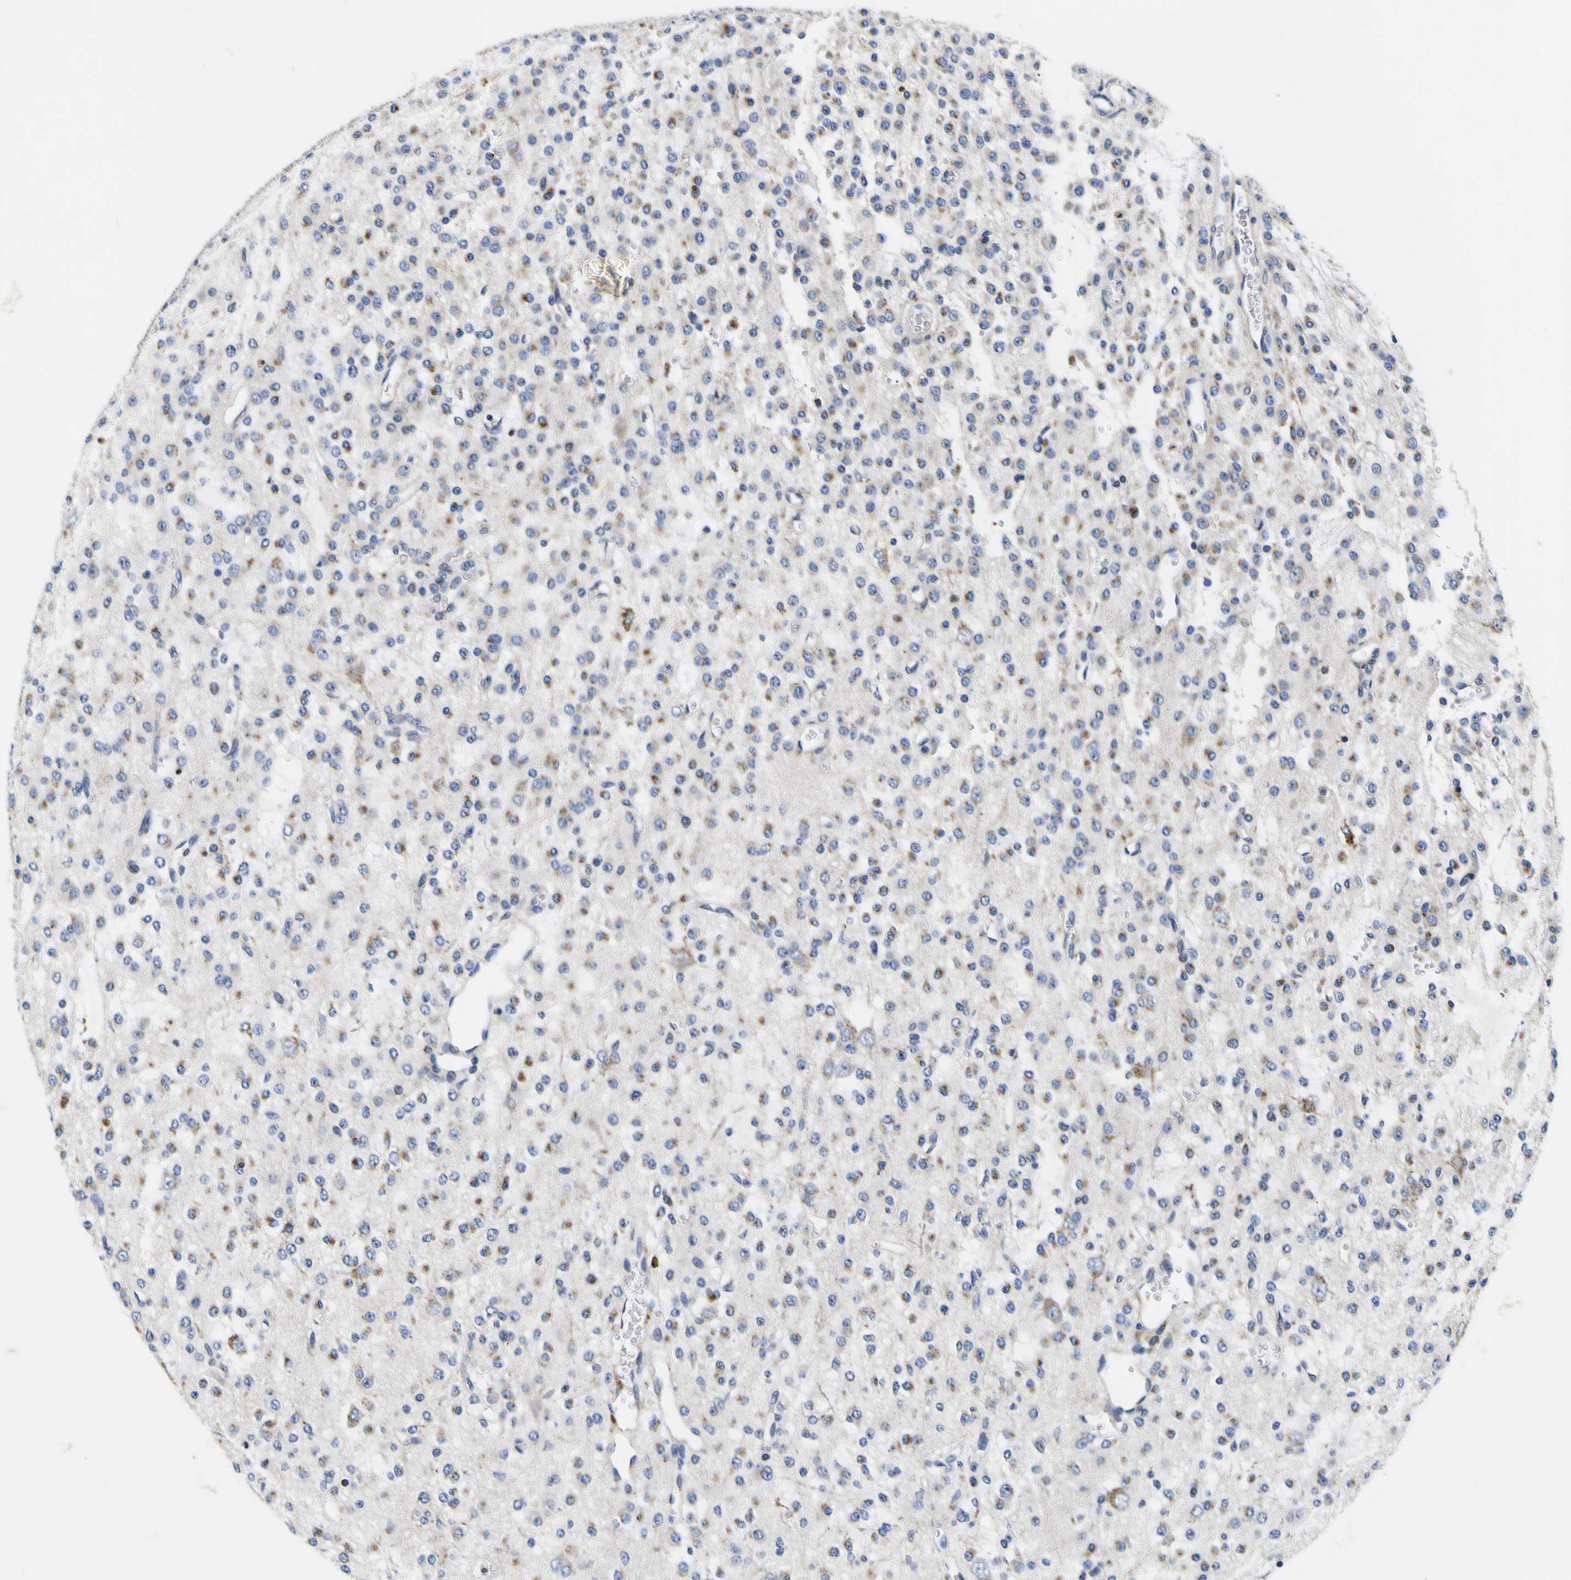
{"staining": {"intensity": "moderate", "quantity": ">75%", "location": "cytoplasmic/membranous"}, "tissue": "glioma", "cell_type": "Tumor cells", "image_type": "cancer", "snomed": [{"axis": "morphology", "description": "Glioma, malignant, Low grade"}, {"axis": "topography", "description": "Brain"}], "caption": "Protein expression analysis of human glioma reveals moderate cytoplasmic/membranous staining in about >75% of tumor cells.", "gene": "COA1", "patient": {"sex": "male", "age": 38}}